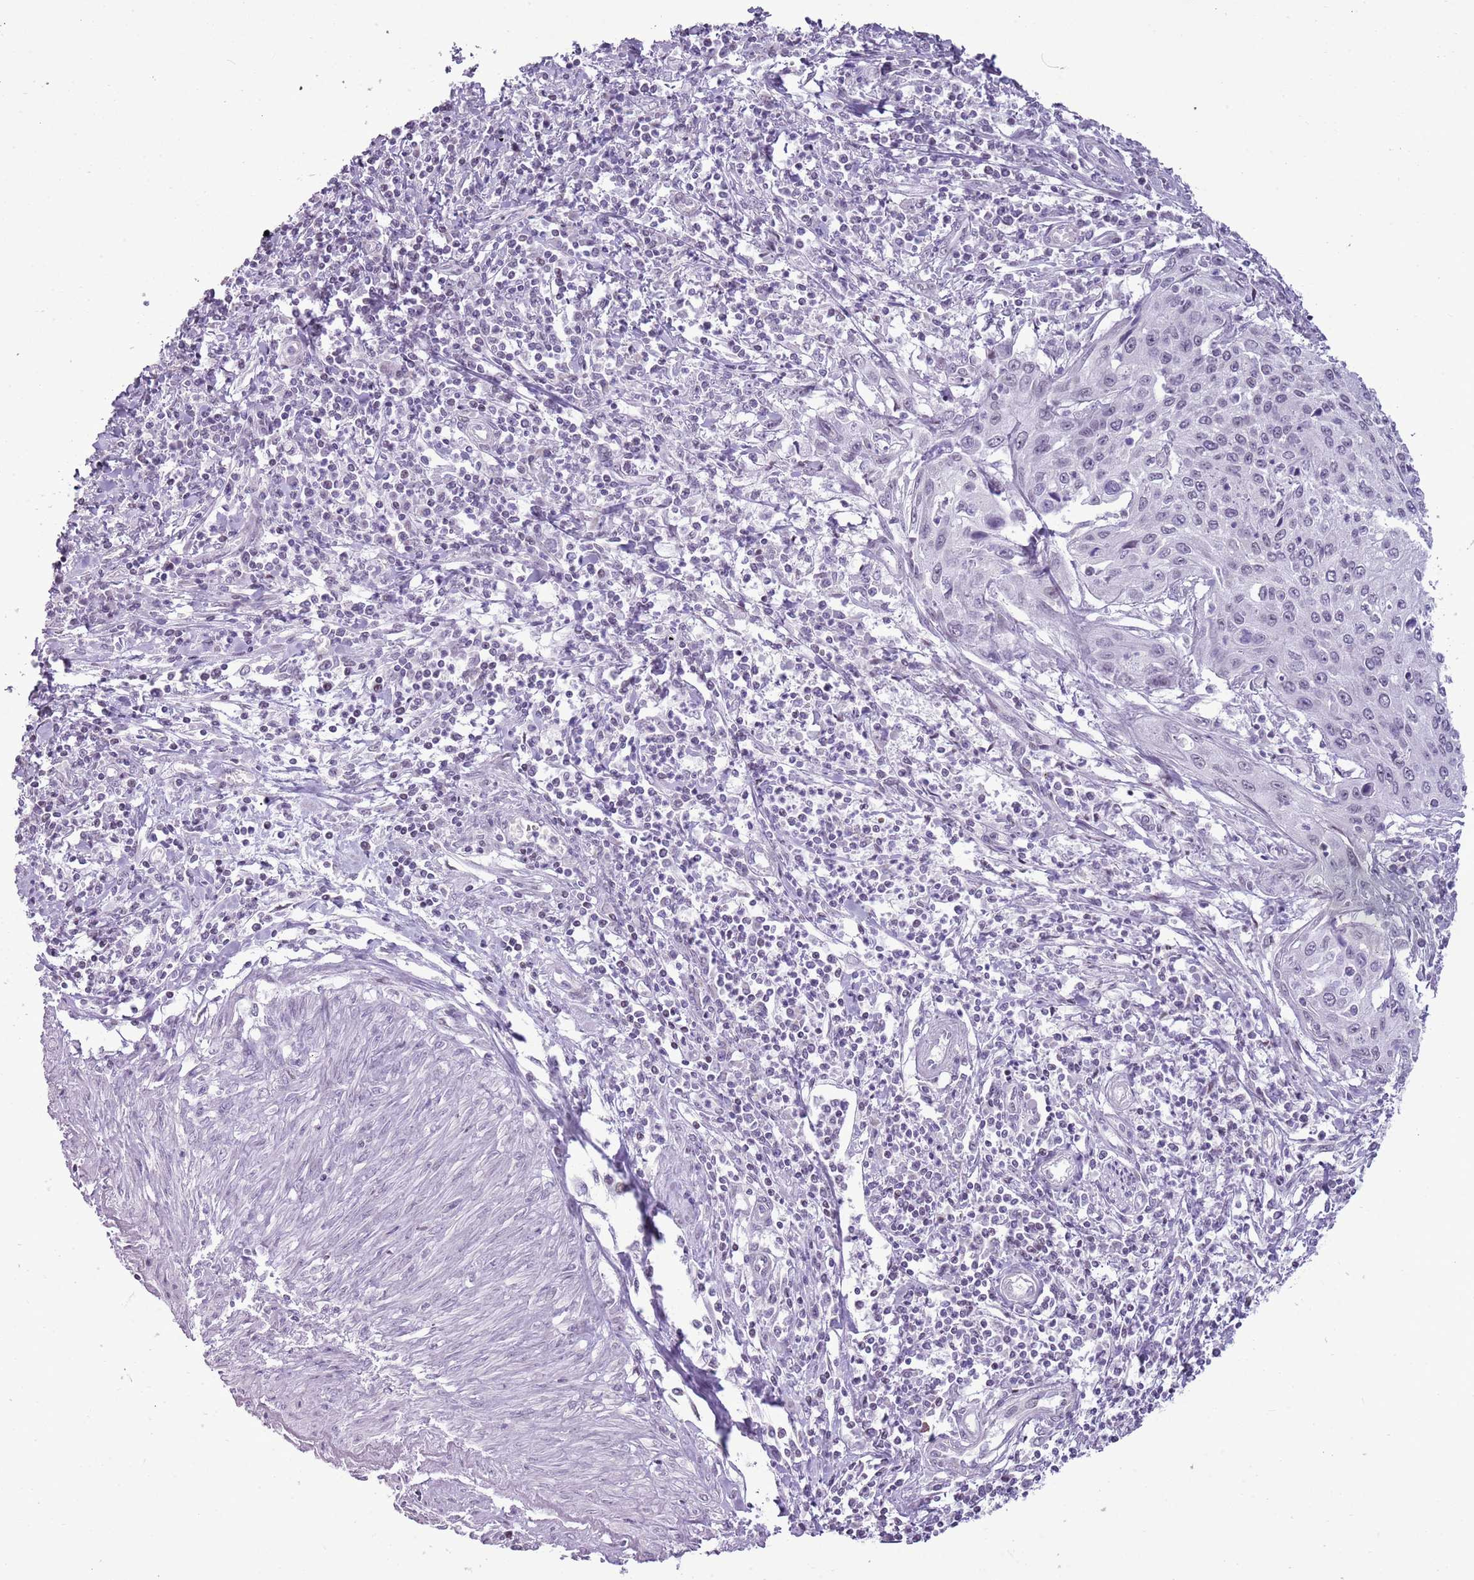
{"staining": {"intensity": "negative", "quantity": "none", "location": "none"}, "tissue": "cervical cancer", "cell_type": "Tumor cells", "image_type": "cancer", "snomed": [{"axis": "morphology", "description": "Squamous cell carcinoma, NOS"}, {"axis": "topography", "description": "Cervix"}], "caption": "Immunohistochemical staining of cervical cancer reveals no significant expression in tumor cells. (DAB immunohistochemistry visualized using brightfield microscopy, high magnification).", "gene": "RPL3L", "patient": {"sex": "female", "age": 32}}